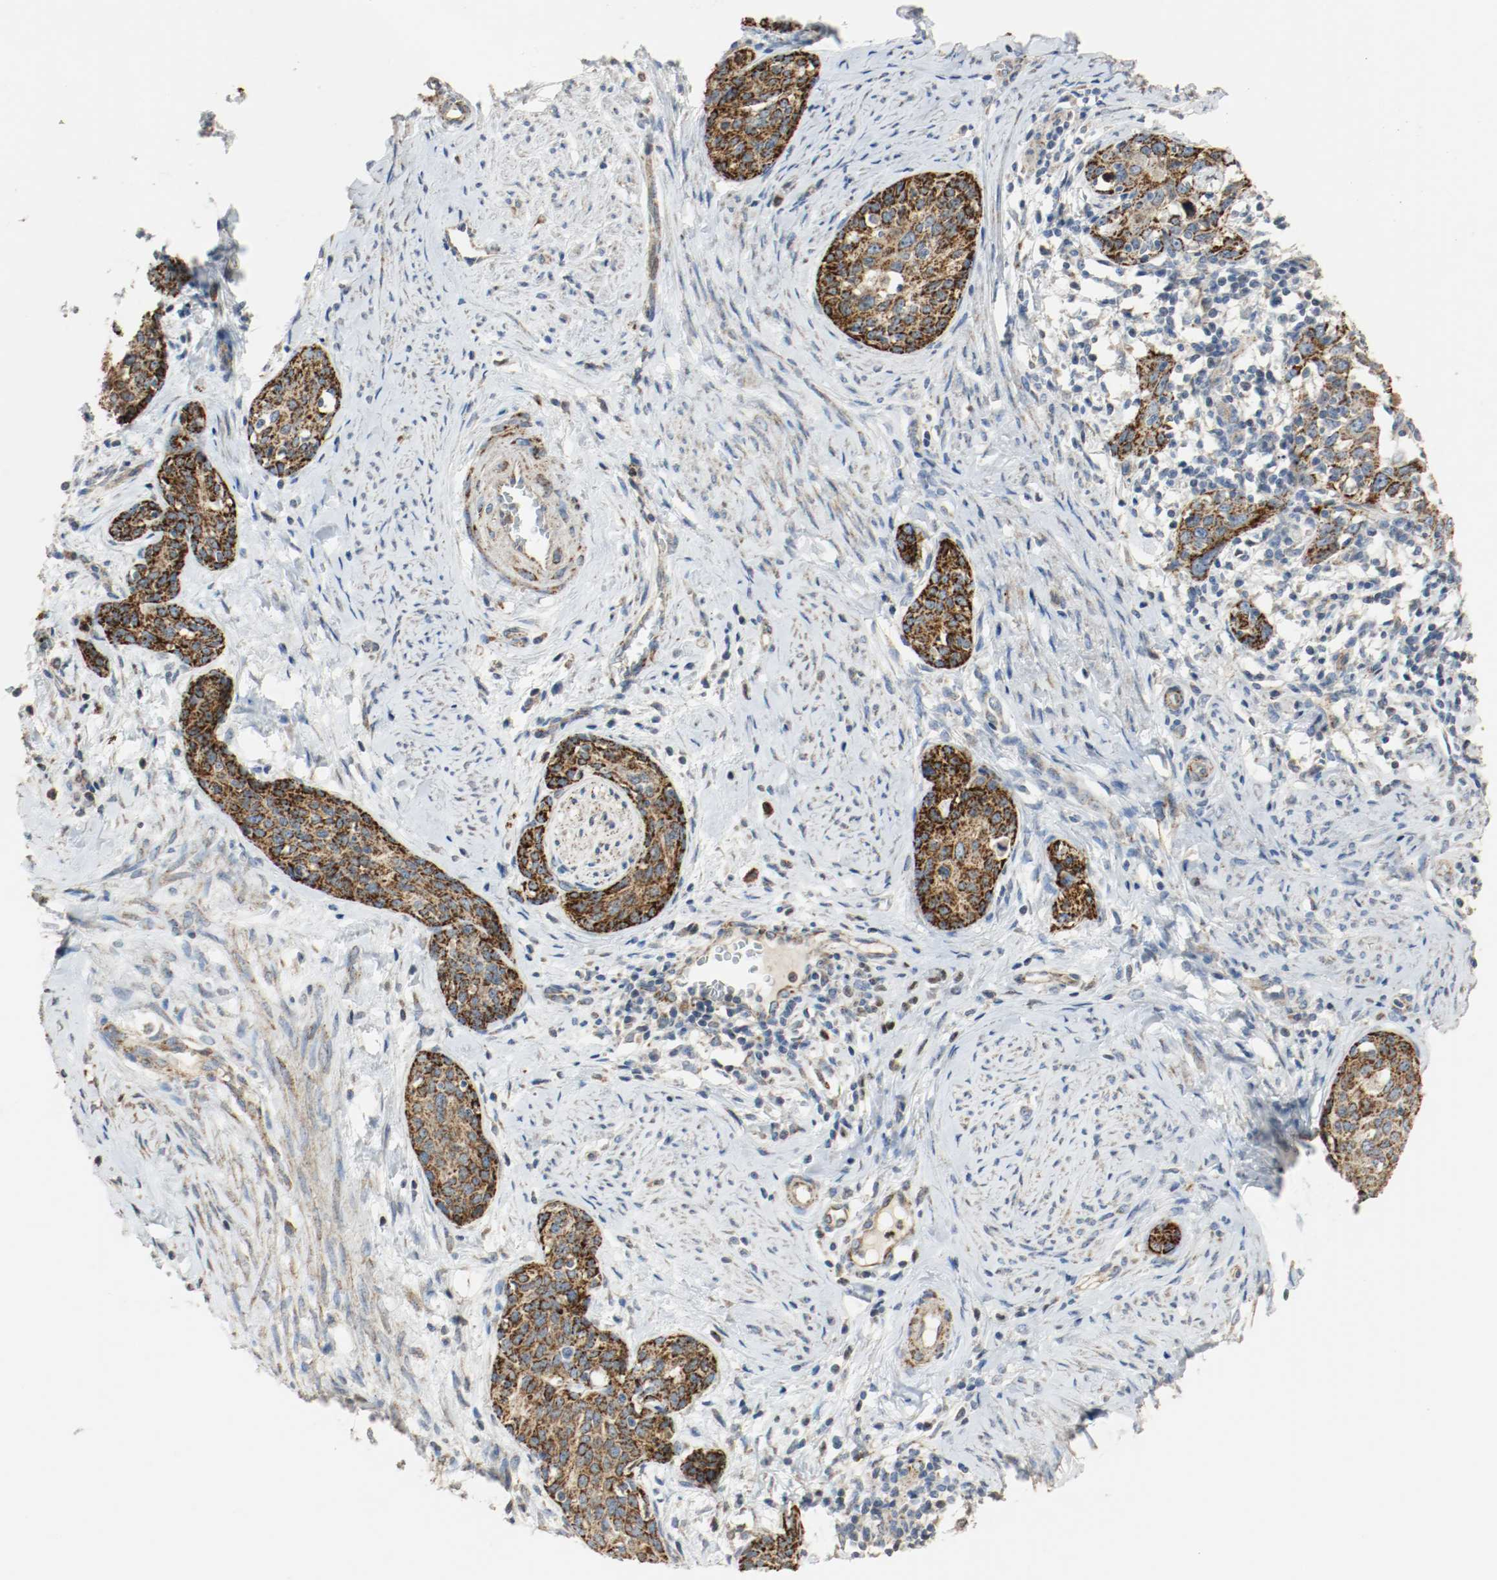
{"staining": {"intensity": "strong", "quantity": ">75%", "location": "cytoplasmic/membranous"}, "tissue": "cervical cancer", "cell_type": "Tumor cells", "image_type": "cancer", "snomed": [{"axis": "morphology", "description": "Squamous cell carcinoma, NOS"}, {"axis": "morphology", "description": "Adenocarcinoma, NOS"}, {"axis": "topography", "description": "Cervix"}], "caption": "Protein staining of cervical adenocarcinoma tissue reveals strong cytoplasmic/membranous staining in about >75% of tumor cells.", "gene": "ALDH4A1", "patient": {"sex": "female", "age": 52}}